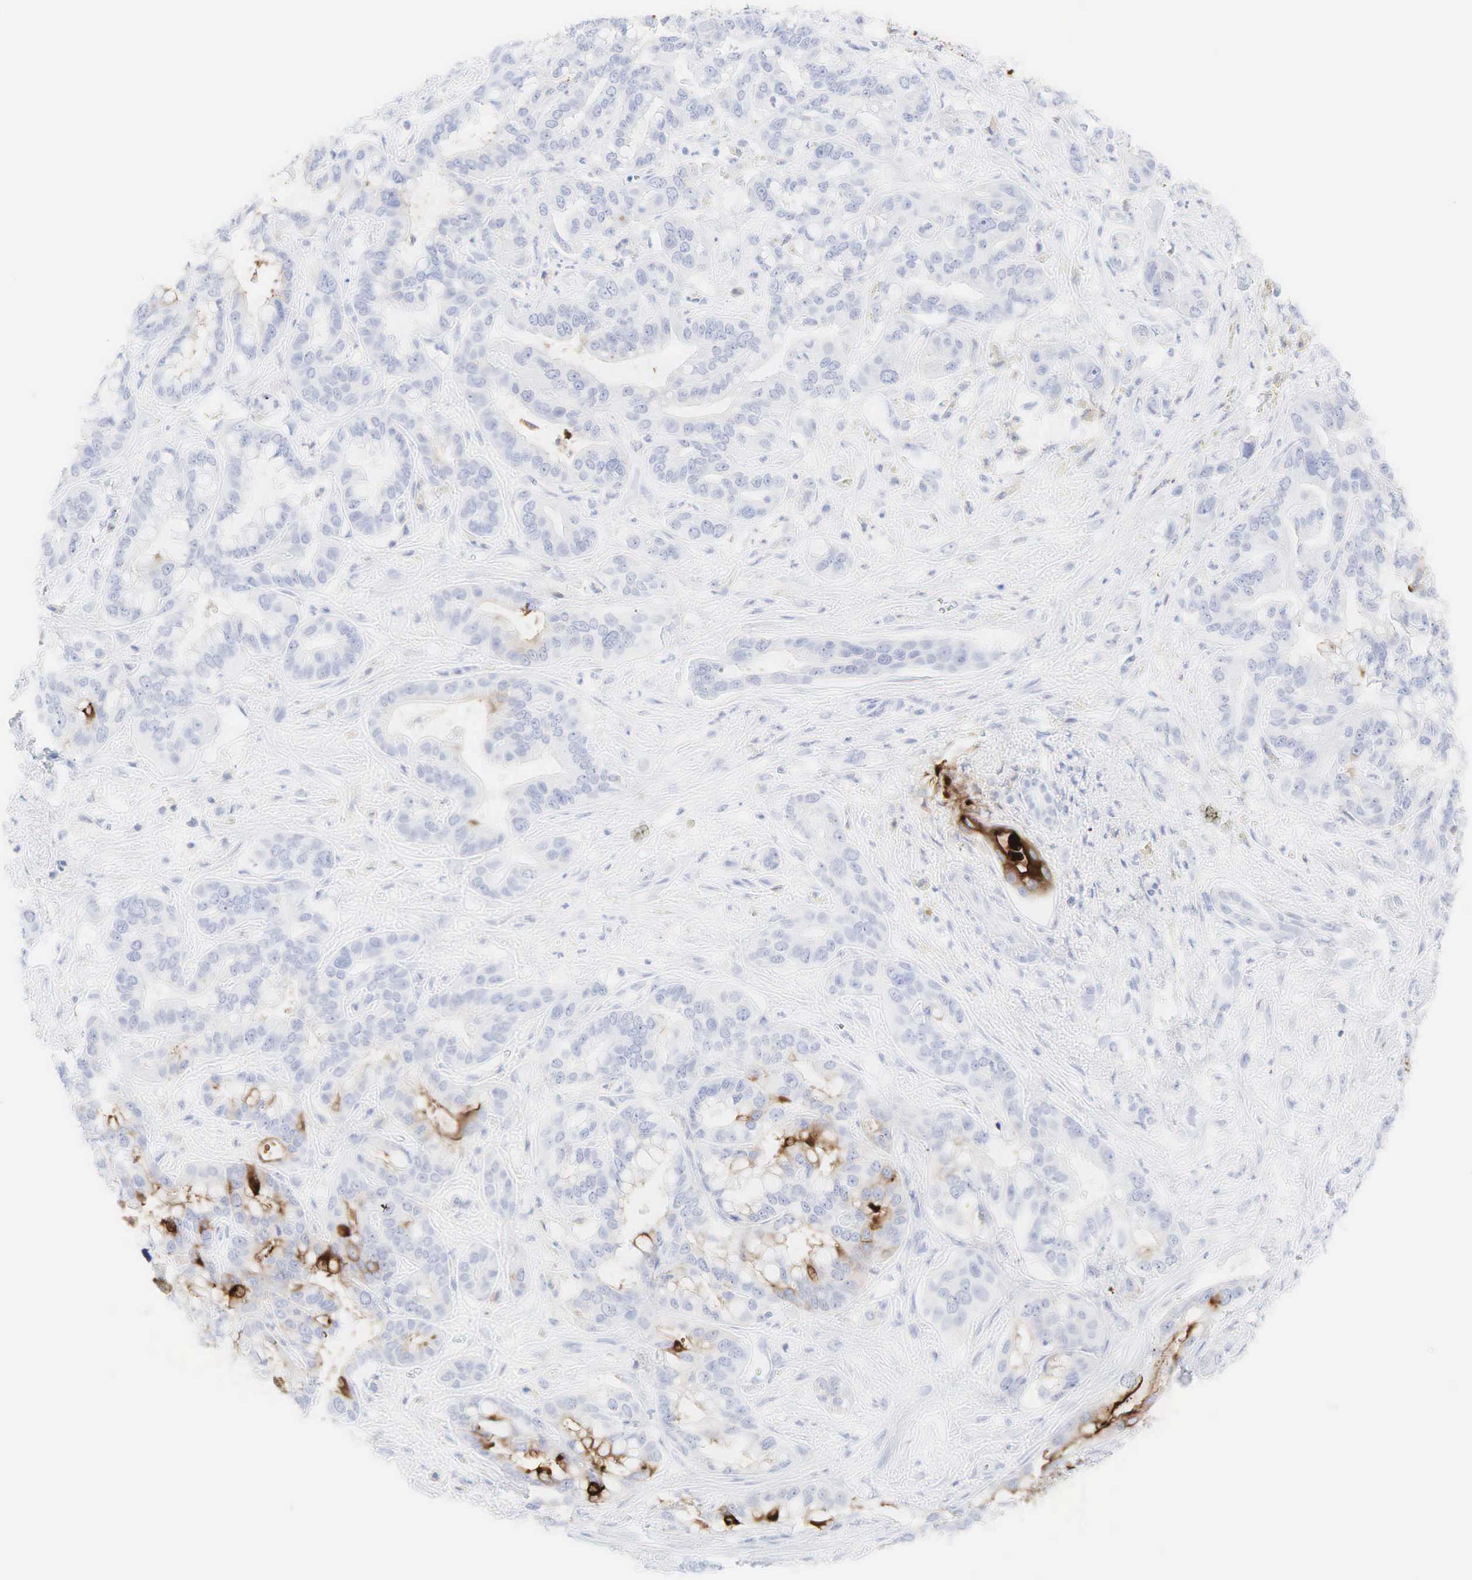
{"staining": {"intensity": "moderate", "quantity": "<25%", "location": "cytoplasmic/membranous"}, "tissue": "liver cancer", "cell_type": "Tumor cells", "image_type": "cancer", "snomed": [{"axis": "morphology", "description": "Cholangiocarcinoma"}, {"axis": "topography", "description": "Liver"}], "caption": "Liver cancer (cholangiocarcinoma) stained with DAB immunohistochemistry exhibits low levels of moderate cytoplasmic/membranous staining in about <25% of tumor cells.", "gene": "CEACAM5", "patient": {"sex": "female", "age": 65}}